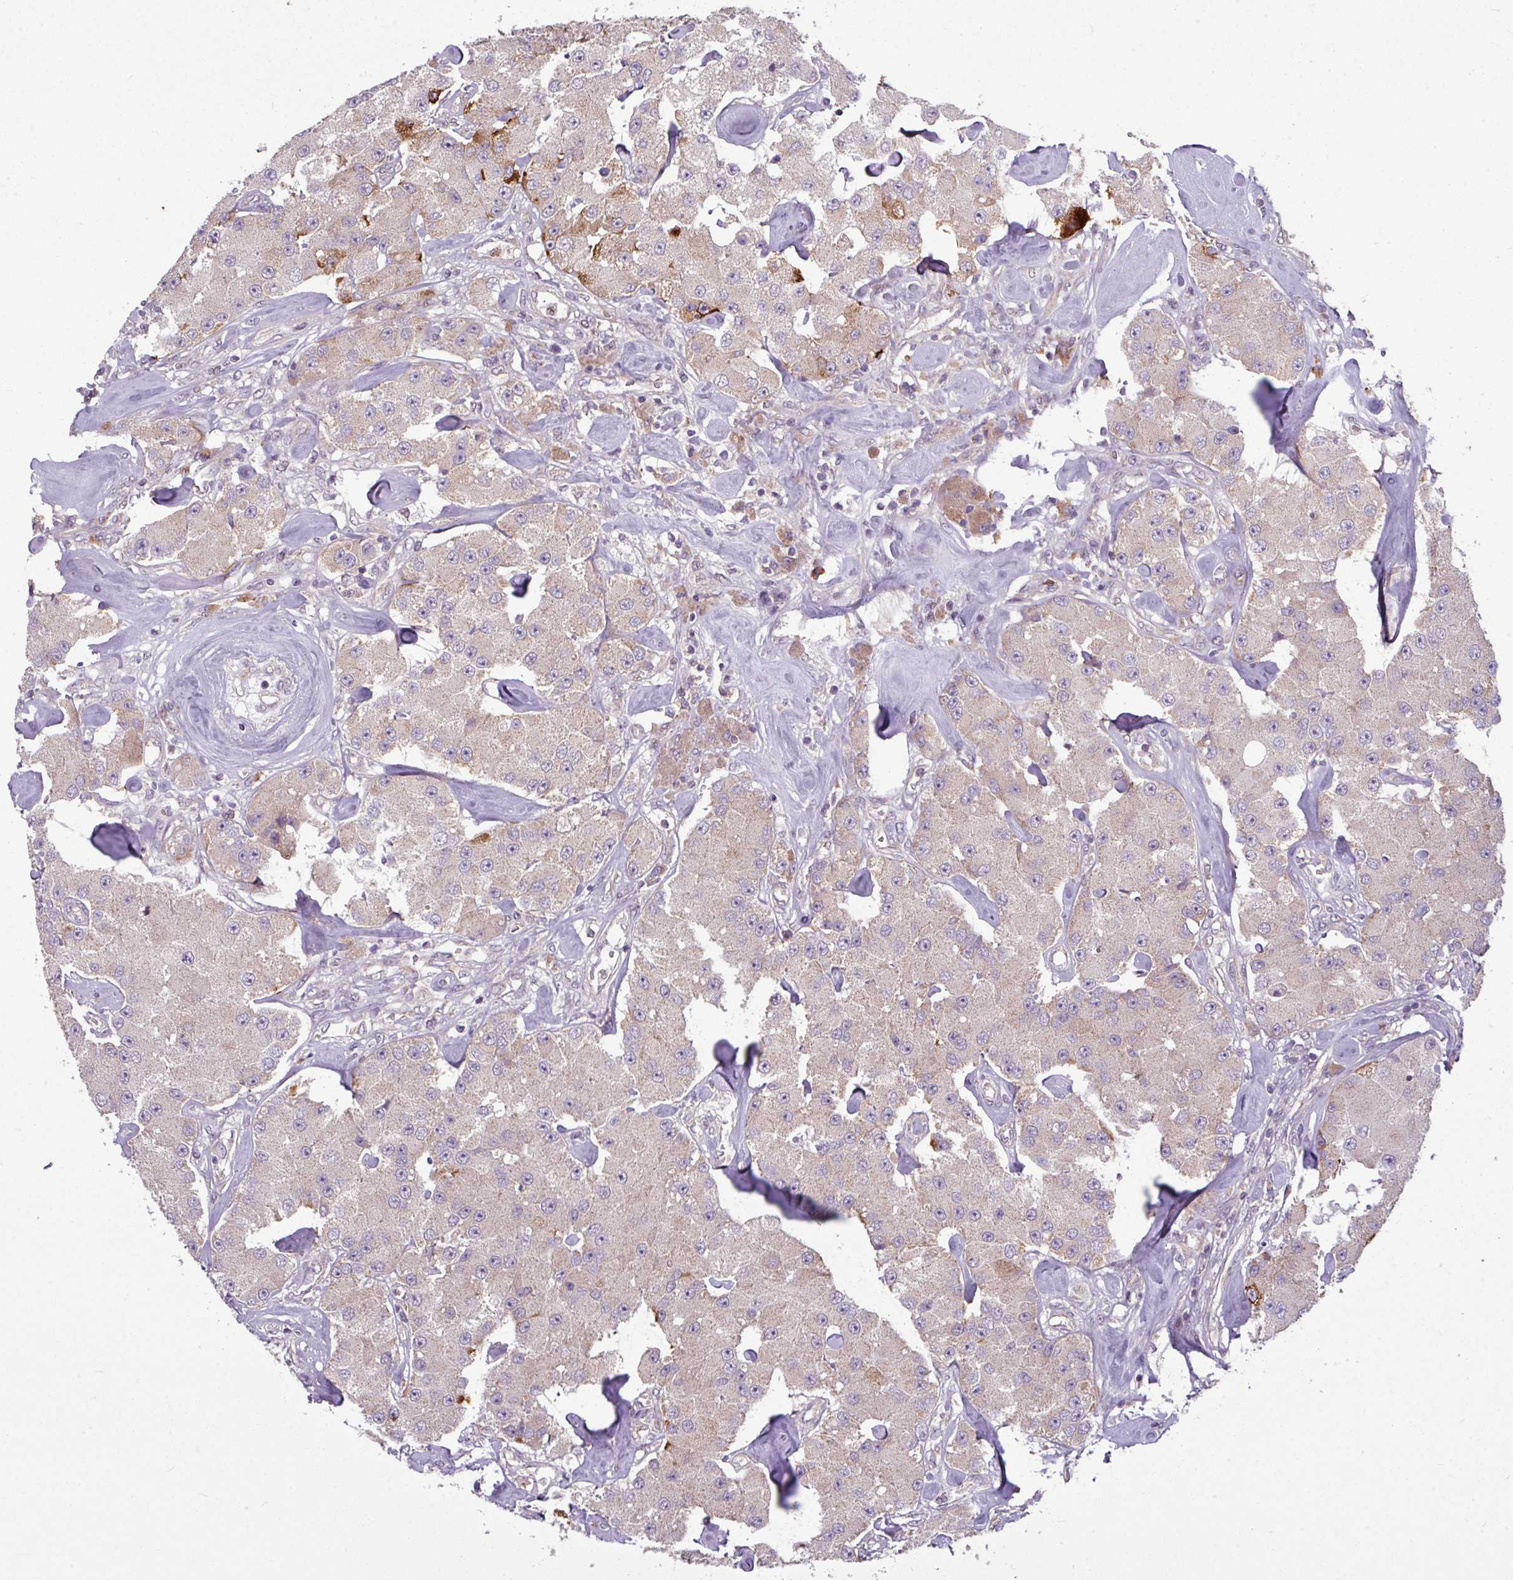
{"staining": {"intensity": "negative", "quantity": "none", "location": "none"}, "tissue": "carcinoid", "cell_type": "Tumor cells", "image_type": "cancer", "snomed": [{"axis": "morphology", "description": "Carcinoid, malignant, NOS"}, {"axis": "topography", "description": "Pancreas"}], "caption": "Malignant carcinoid stained for a protein using IHC demonstrates no expression tumor cells.", "gene": "PAPLN", "patient": {"sex": "male", "age": 41}}